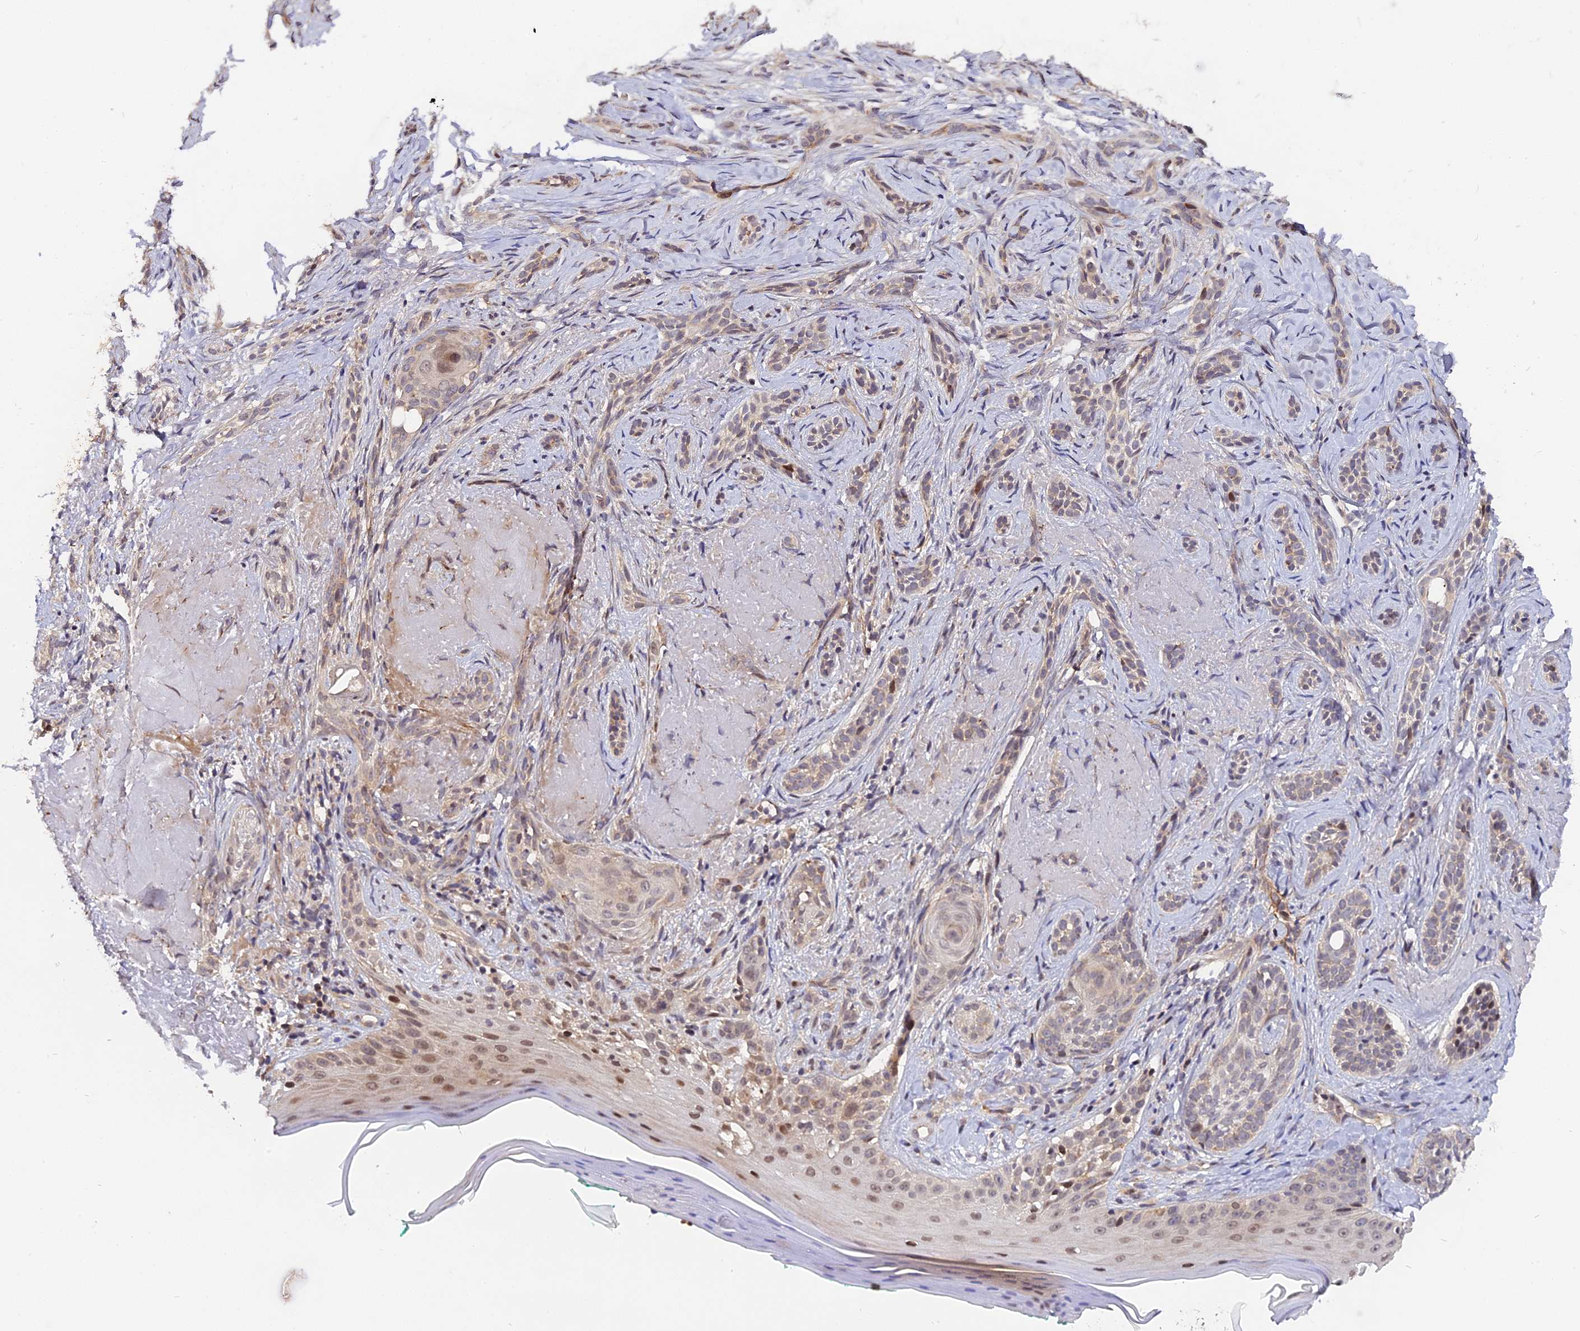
{"staining": {"intensity": "moderate", "quantity": "<25%", "location": "cytoplasmic/membranous,nuclear"}, "tissue": "skin cancer", "cell_type": "Tumor cells", "image_type": "cancer", "snomed": [{"axis": "morphology", "description": "Basal cell carcinoma"}, {"axis": "topography", "description": "Skin"}], "caption": "Immunohistochemistry (DAB) staining of basal cell carcinoma (skin) exhibits moderate cytoplasmic/membranous and nuclear protein staining in approximately <25% of tumor cells. Using DAB (brown) and hematoxylin (blue) stains, captured at high magnification using brightfield microscopy.", "gene": "TRMT1", "patient": {"sex": "male", "age": 71}}